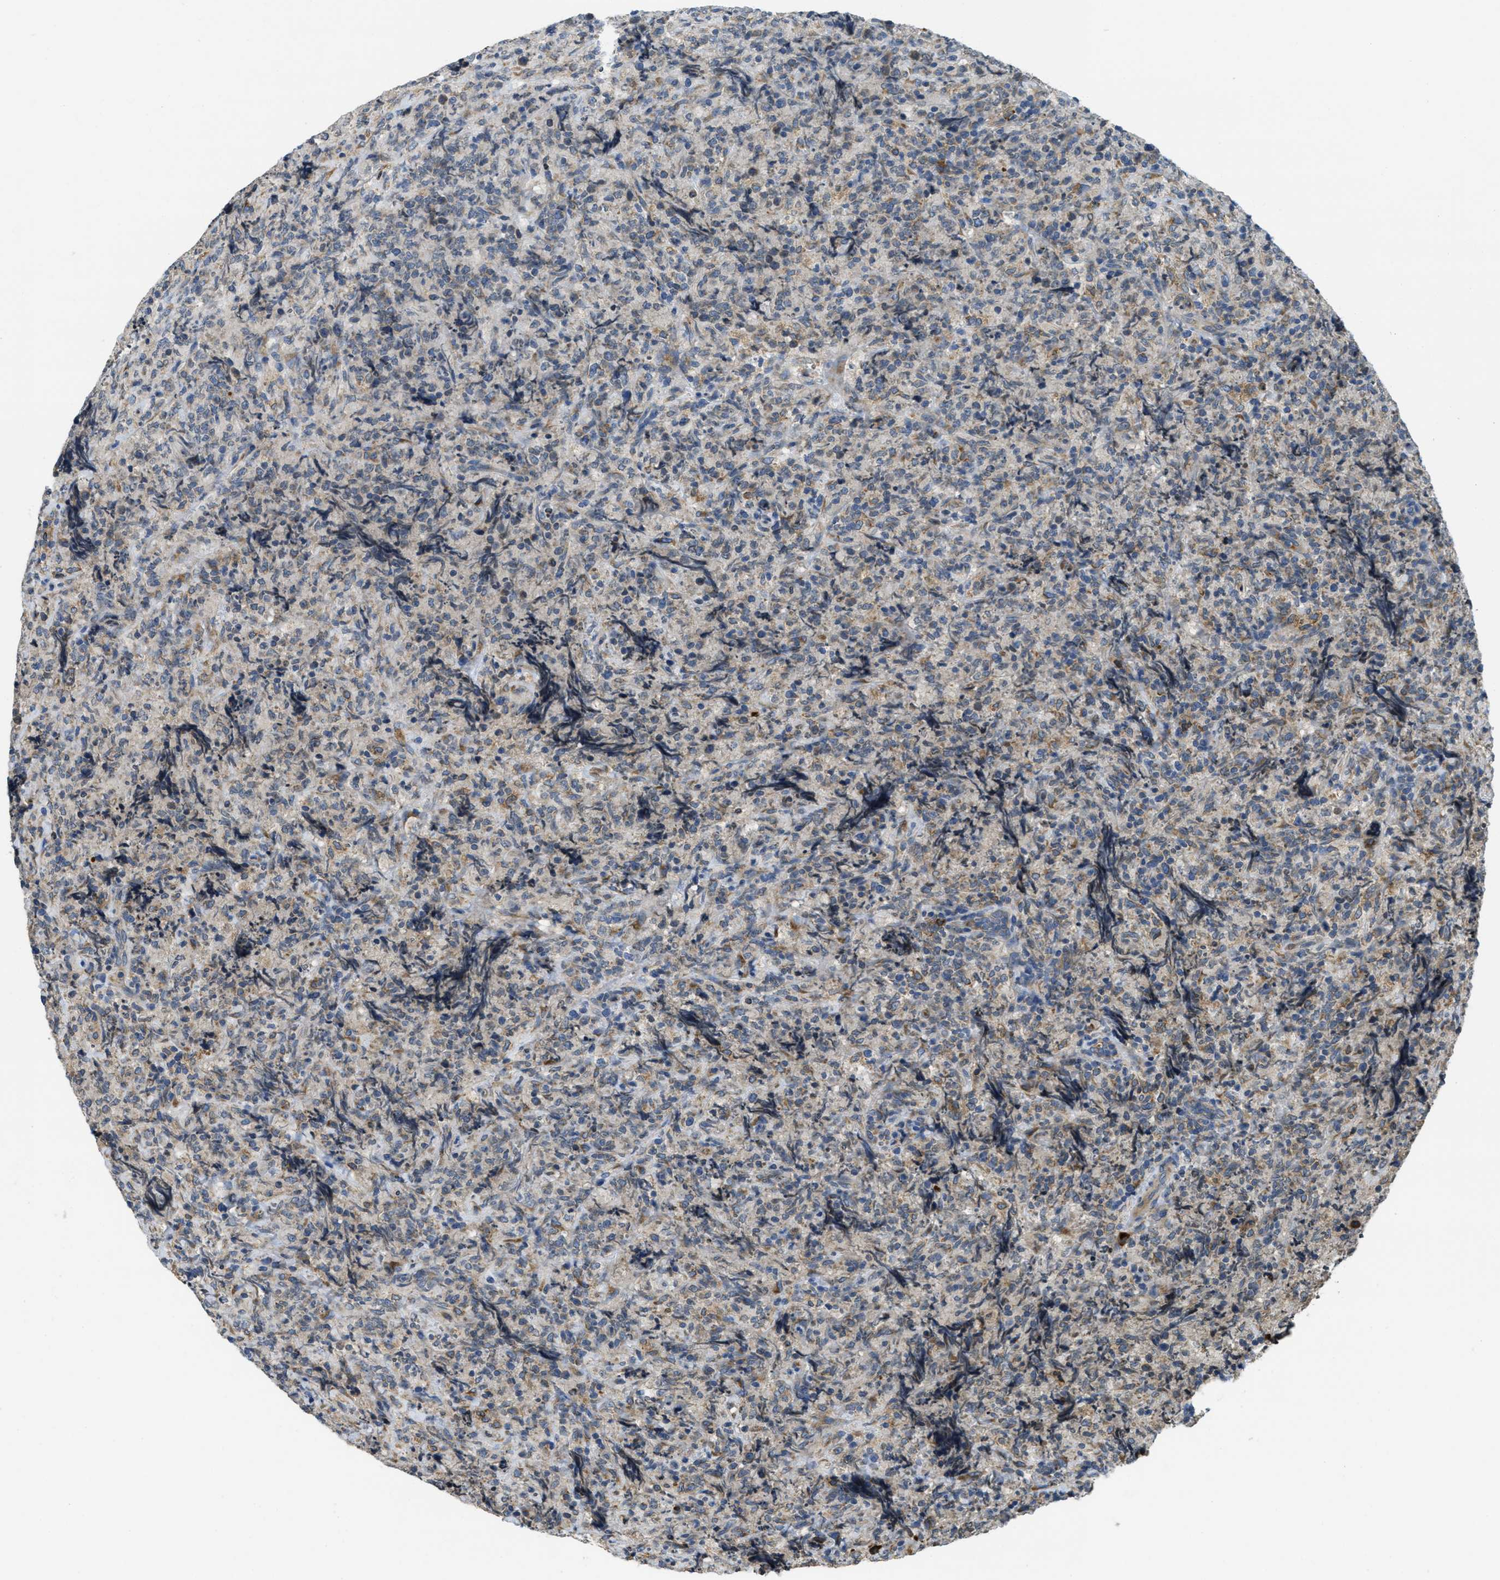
{"staining": {"intensity": "weak", "quantity": "<25%", "location": "cytoplasmic/membranous"}, "tissue": "lymphoma", "cell_type": "Tumor cells", "image_type": "cancer", "snomed": [{"axis": "morphology", "description": "Malignant lymphoma, non-Hodgkin's type, High grade"}, {"axis": "topography", "description": "Tonsil"}], "caption": "The micrograph shows no significant staining in tumor cells of lymphoma. The staining was performed using DAB to visualize the protein expression in brown, while the nuclei were stained in blue with hematoxylin (Magnification: 20x).", "gene": "SSR1", "patient": {"sex": "female", "age": 36}}